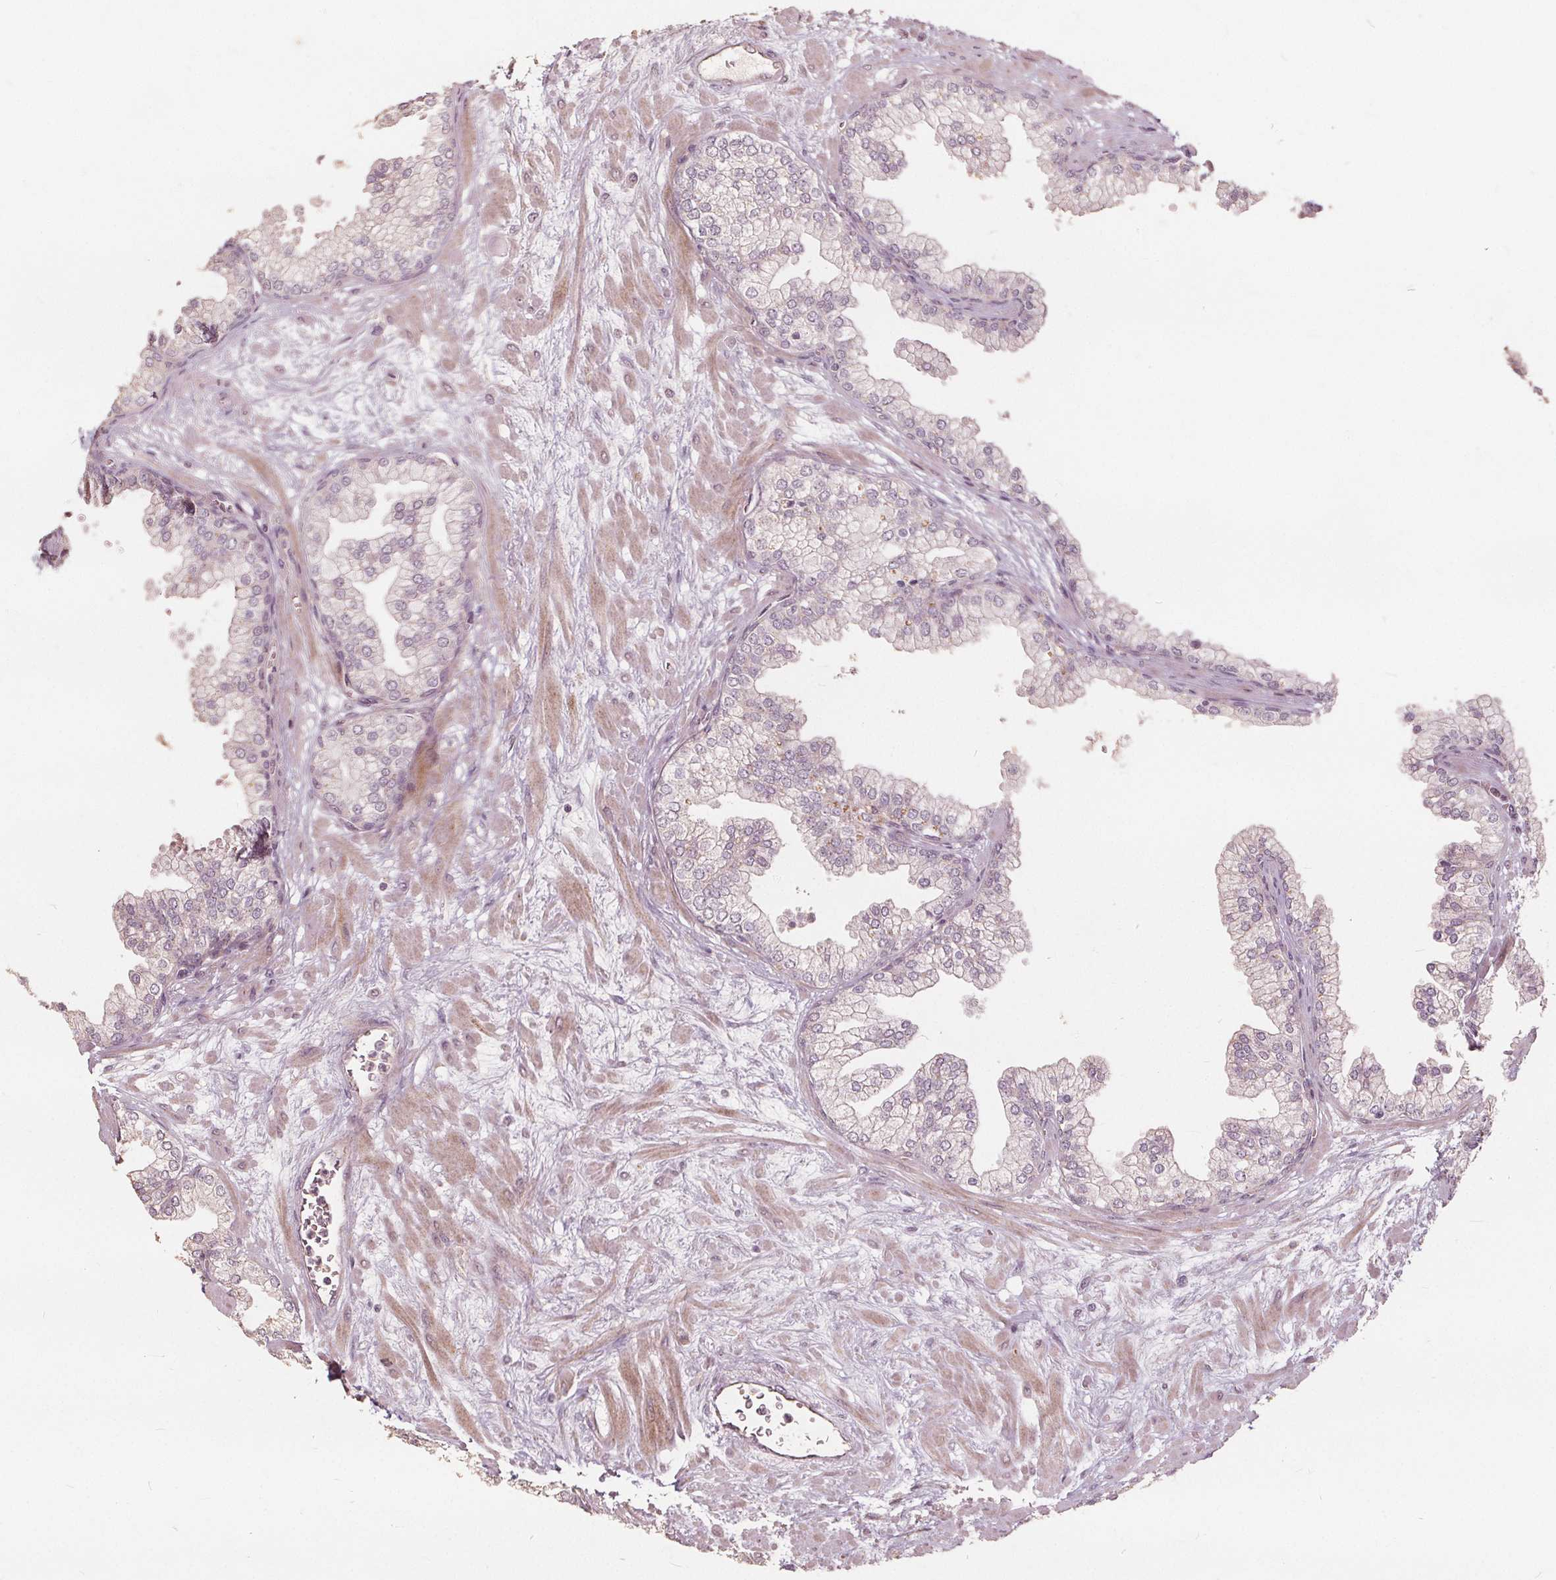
{"staining": {"intensity": "weak", "quantity": "25%-75%", "location": "cytoplasmic/membranous"}, "tissue": "prostate", "cell_type": "Glandular cells", "image_type": "normal", "snomed": [{"axis": "morphology", "description": "Normal tissue, NOS"}, {"axis": "topography", "description": "Prostate"}, {"axis": "topography", "description": "Peripheral nerve tissue"}], "caption": "A brown stain shows weak cytoplasmic/membranous positivity of a protein in glandular cells of benign human prostate.", "gene": "PTPRT", "patient": {"sex": "male", "age": 61}}